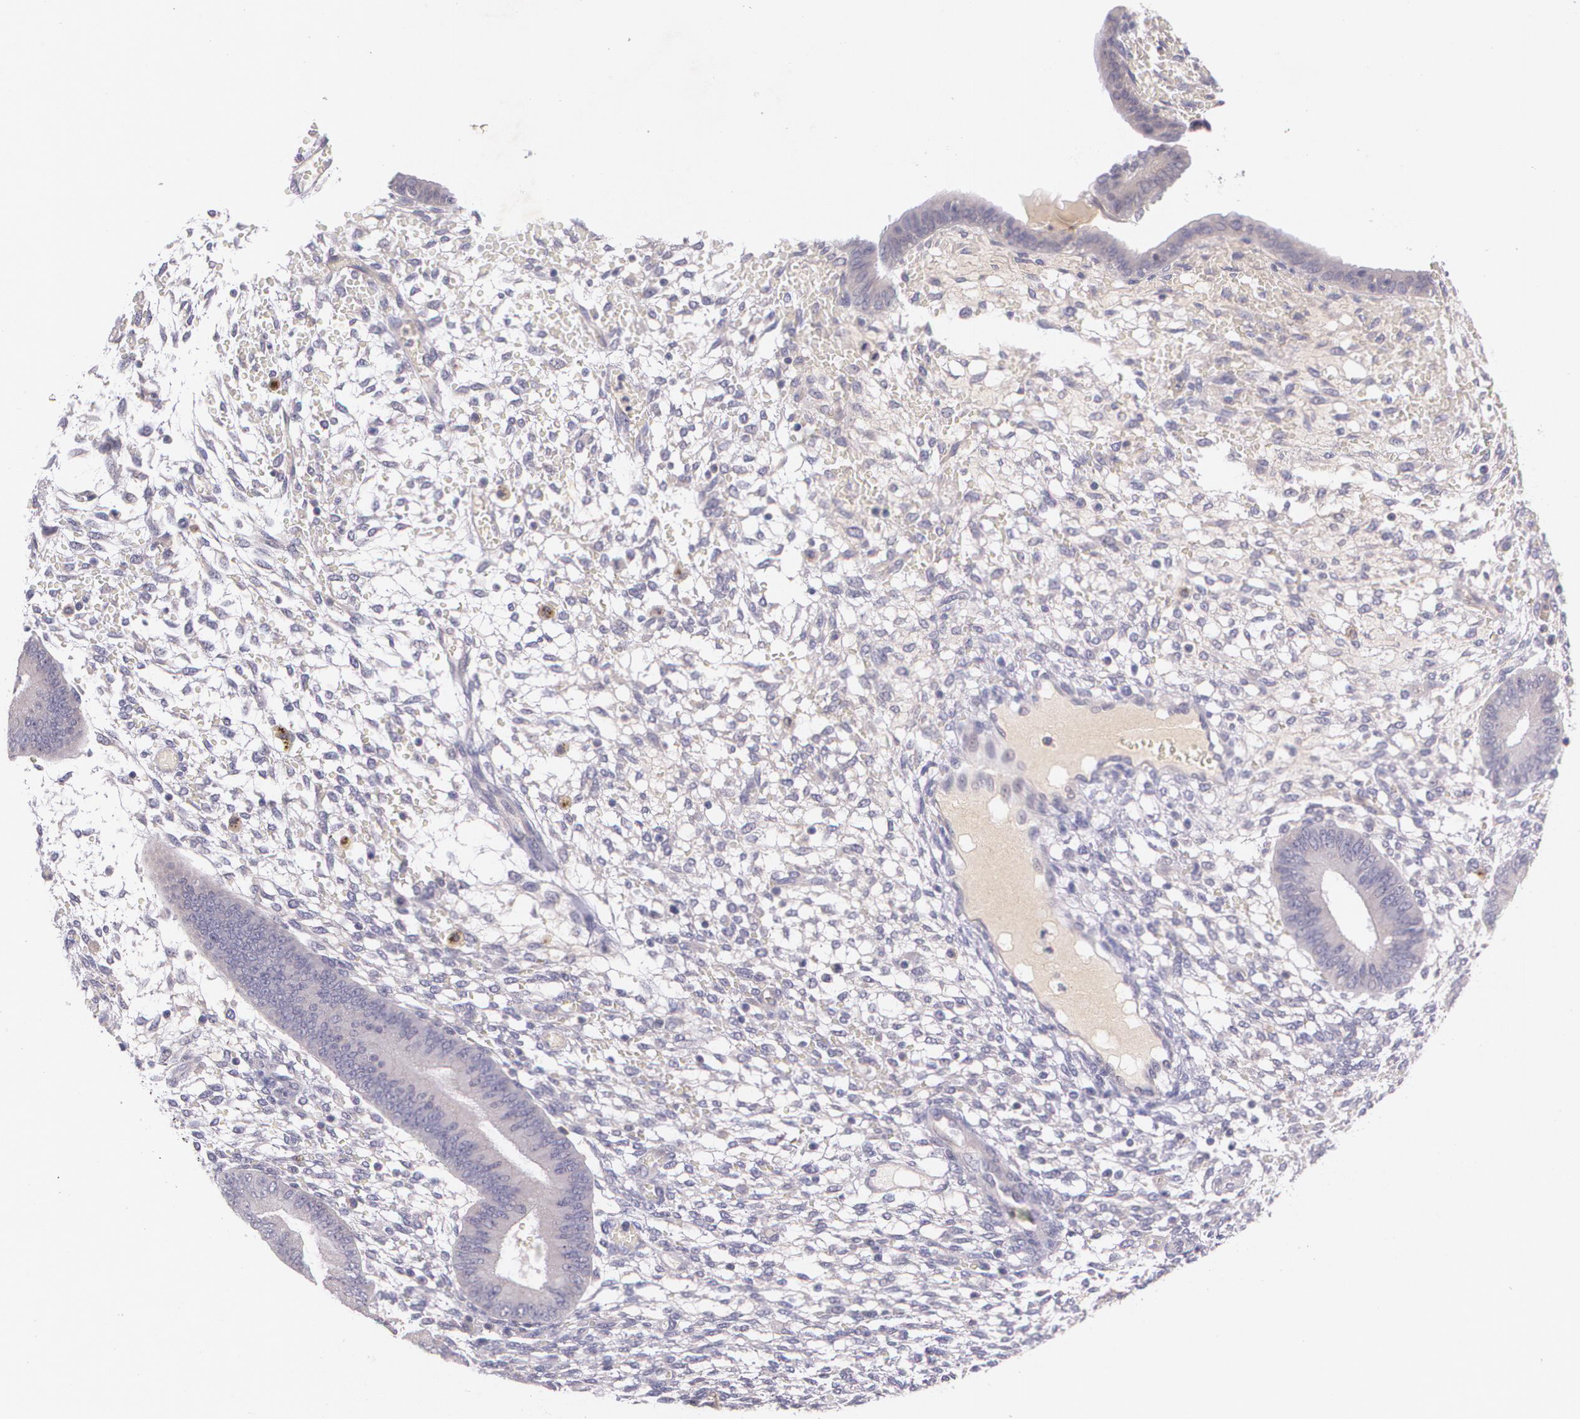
{"staining": {"intensity": "moderate", "quantity": "<25%", "location": "cytoplasmic/membranous"}, "tissue": "endometrium", "cell_type": "Cells in endometrial stroma", "image_type": "normal", "snomed": [{"axis": "morphology", "description": "Normal tissue, NOS"}, {"axis": "topography", "description": "Endometrium"}], "caption": "Cells in endometrial stroma reveal moderate cytoplasmic/membranous staining in about <25% of cells in normal endometrium. (Brightfield microscopy of DAB IHC at high magnification).", "gene": "TM4SF1", "patient": {"sex": "female", "age": 42}}